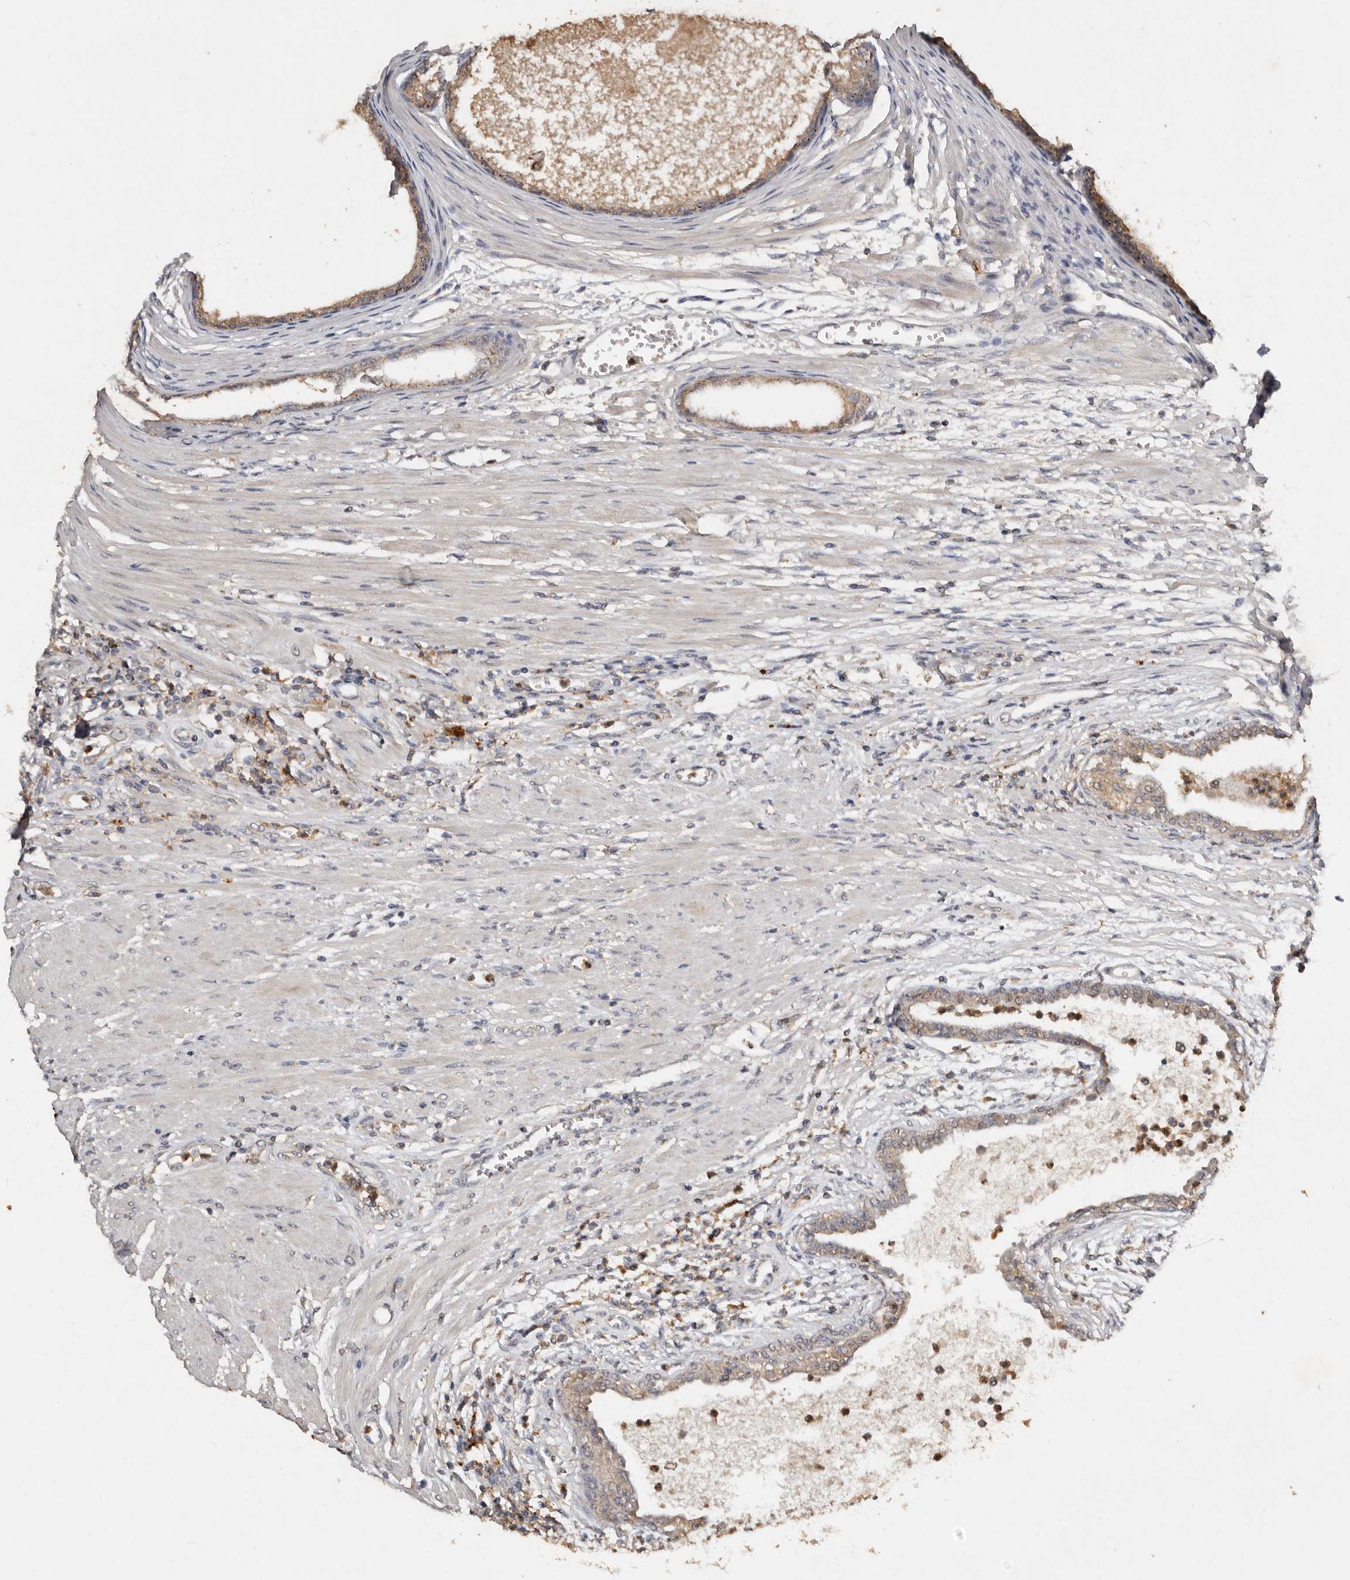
{"staining": {"intensity": "weak", "quantity": ">75%", "location": "cytoplasmic/membranous"}, "tissue": "prostate cancer", "cell_type": "Tumor cells", "image_type": "cancer", "snomed": [{"axis": "morphology", "description": "Normal tissue, NOS"}, {"axis": "morphology", "description": "Adenocarcinoma, Low grade"}, {"axis": "topography", "description": "Prostate"}, {"axis": "topography", "description": "Peripheral nerve tissue"}], "caption": "Brown immunohistochemical staining in prostate cancer reveals weak cytoplasmic/membranous positivity in about >75% of tumor cells.", "gene": "EDEM1", "patient": {"sex": "male", "age": 71}}